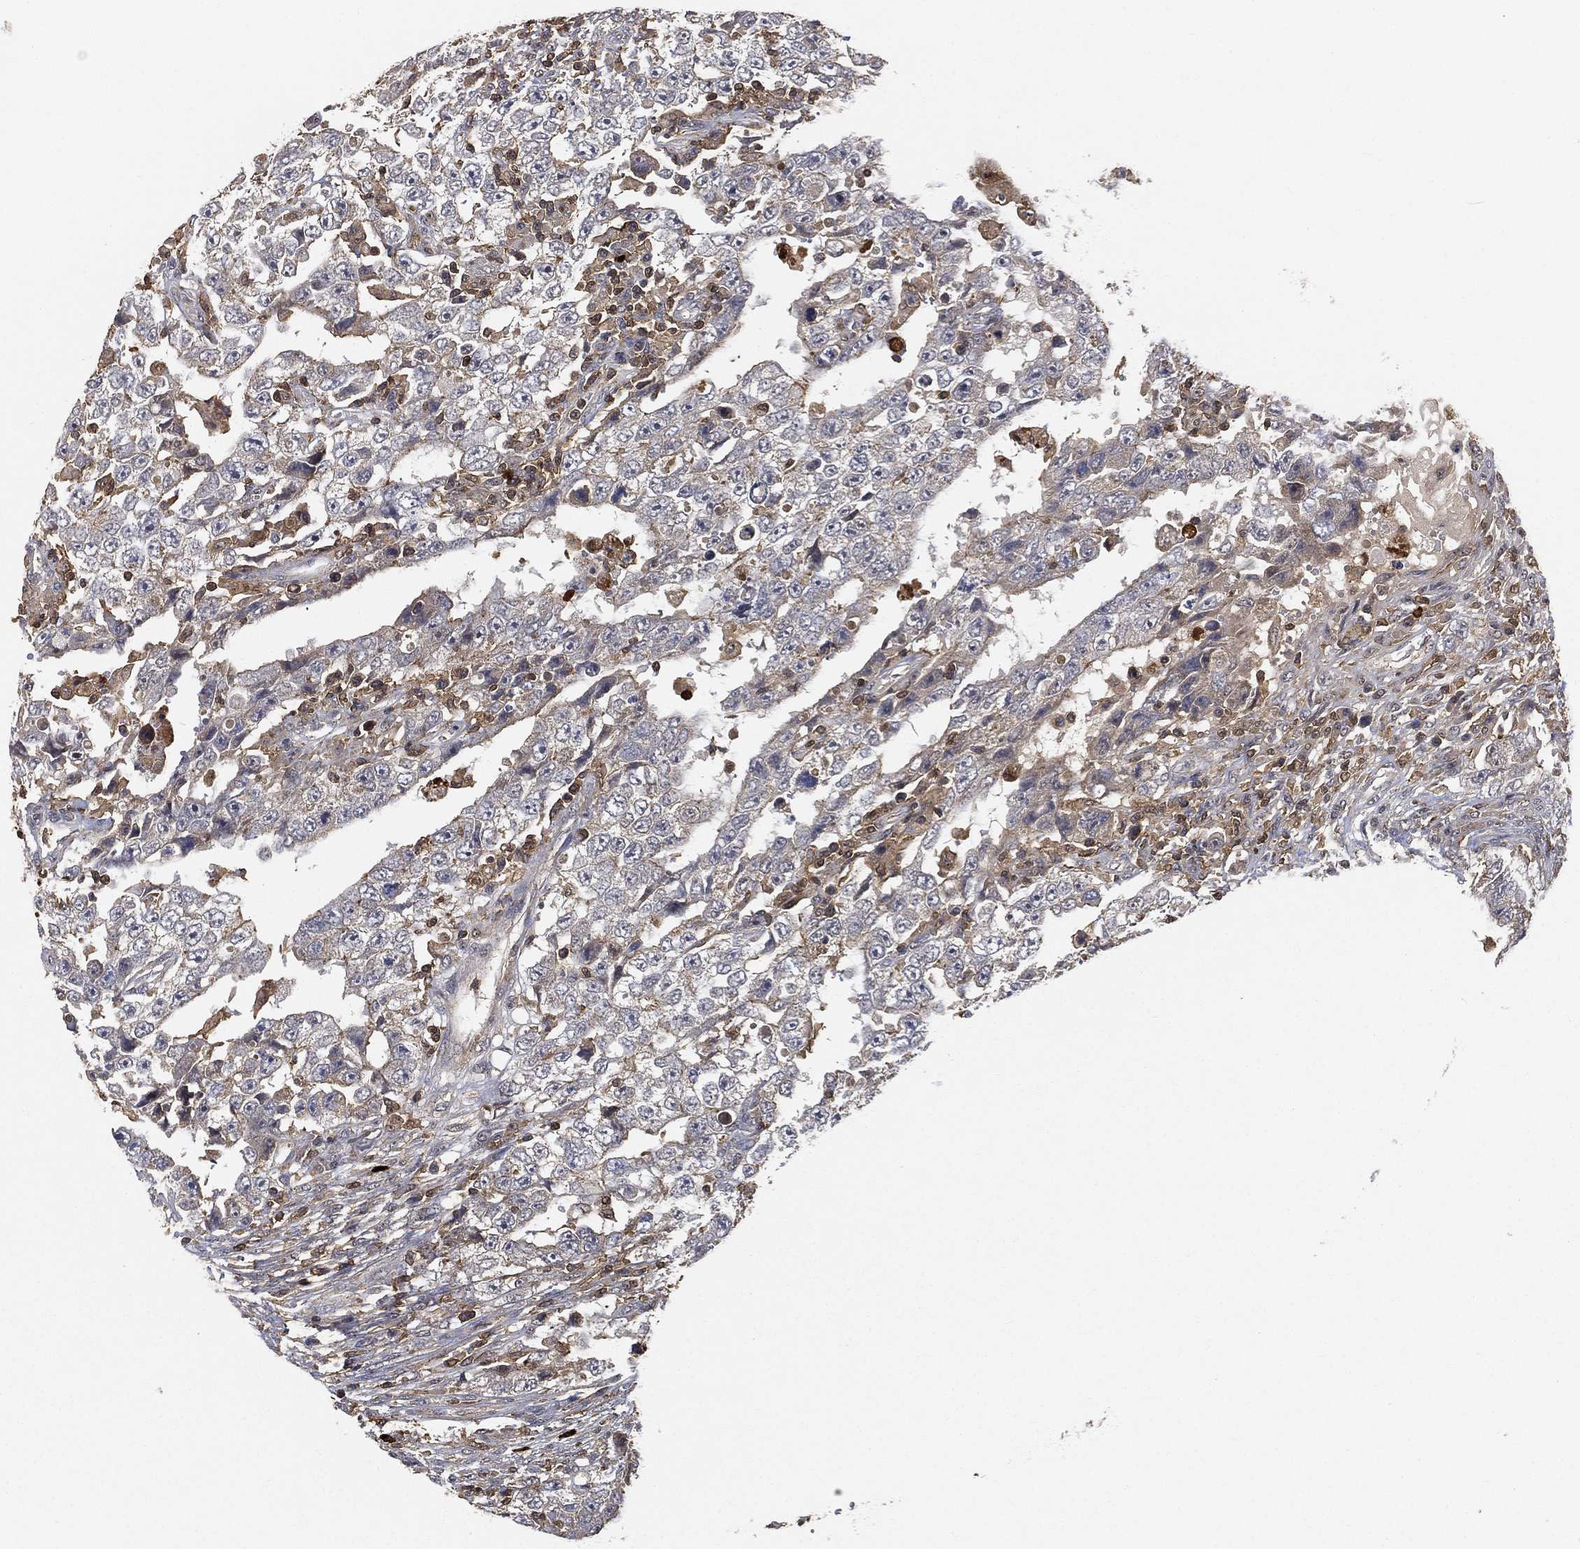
{"staining": {"intensity": "negative", "quantity": "none", "location": "none"}, "tissue": "testis cancer", "cell_type": "Tumor cells", "image_type": "cancer", "snomed": [{"axis": "morphology", "description": "Carcinoma, Embryonal, NOS"}, {"axis": "topography", "description": "Testis"}], "caption": "A histopathology image of testis cancer stained for a protein demonstrates no brown staining in tumor cells.", "gene": "CRYL1", "patient": {"sex": "male", "age": 26}}